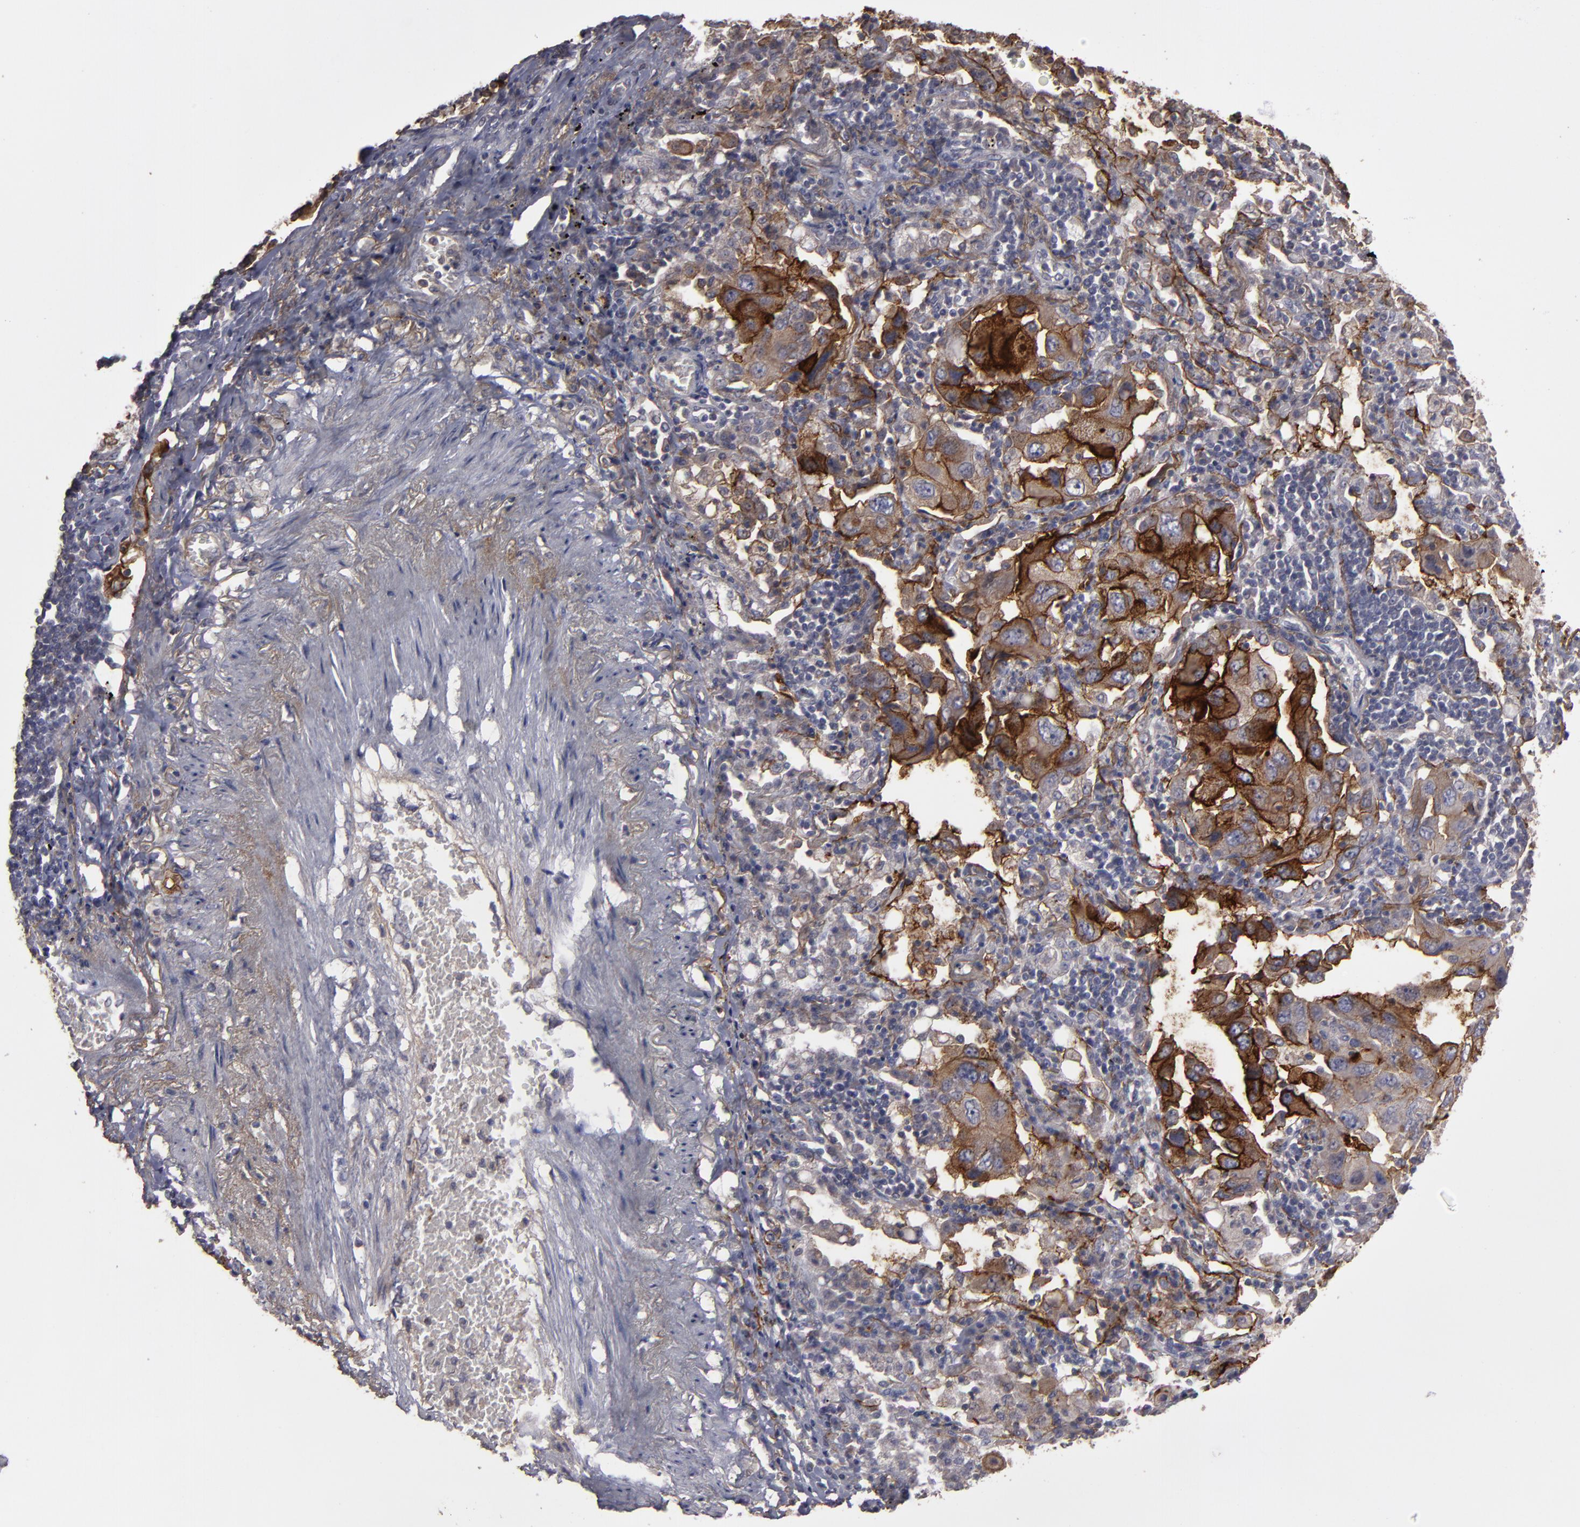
{"staining": {"intensity": "strong", "quantity": ">75%", "location": "cytoplasmic/membranous"}, "tissue": "lung cancer", "cell_type": "Tumor cells", "image_type": "cancer", "snomed": [{"axis": "morphology", "description": "Adenocarcinoma, NOS"}, {"axis": "topography", "description": "Lung"}], "caption": "The histopathology image demonstrates staining of lung cancer (adenocarcinoma), revealing strong cytoplasmic/membranous protein positivity (brown color) within tumor cells. The protein of interest is stained brown, and the nuclei are stained in blue (DAB IHC with brightfield microscopy, high magnification).", "gene": "CD55", "patient": {"sex": "female", "age": 65}}